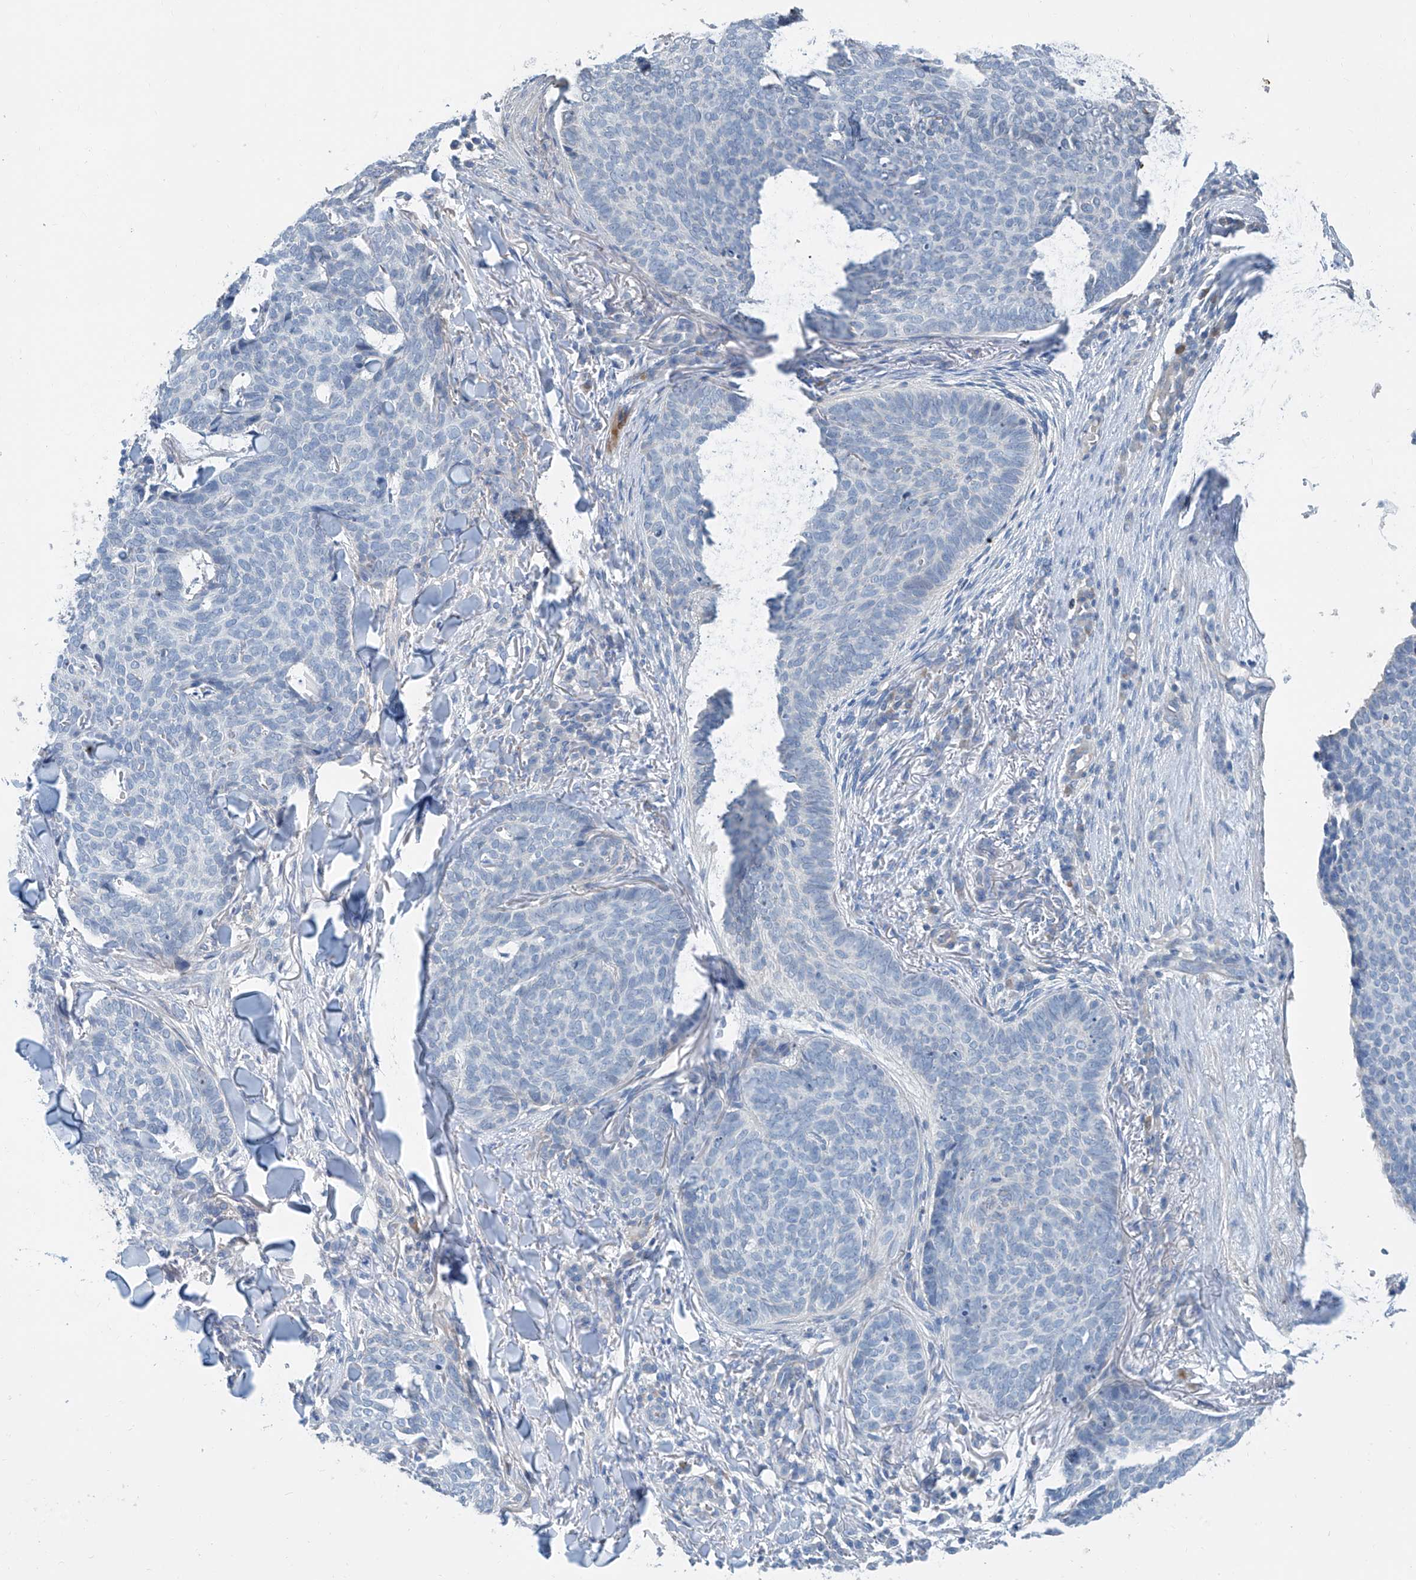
{"staining": {"intensity": "negative", "quantity": "none", "location": "none"}, "tissue": "skin cancer", "cell_type": "Tumor cells", "image_type": "cancer", "snomed": [{"axis": "morphology", "description": "Normal tissue, NOS"}, {"axis": "morphology", "description": "Basal cell carcinoma"}, {"axis": "topography", "description": "Skin"}], "caption": "A micrograph of human basal cell carcinoma (skin) is negative for staining in tumor cells. (DAB (3,3'-diaminobenzidine) immunohistochemistry (IHC), high magnification).", "gene": "ANKRD34A", "patient": {"sex": "male", "age": 50}}